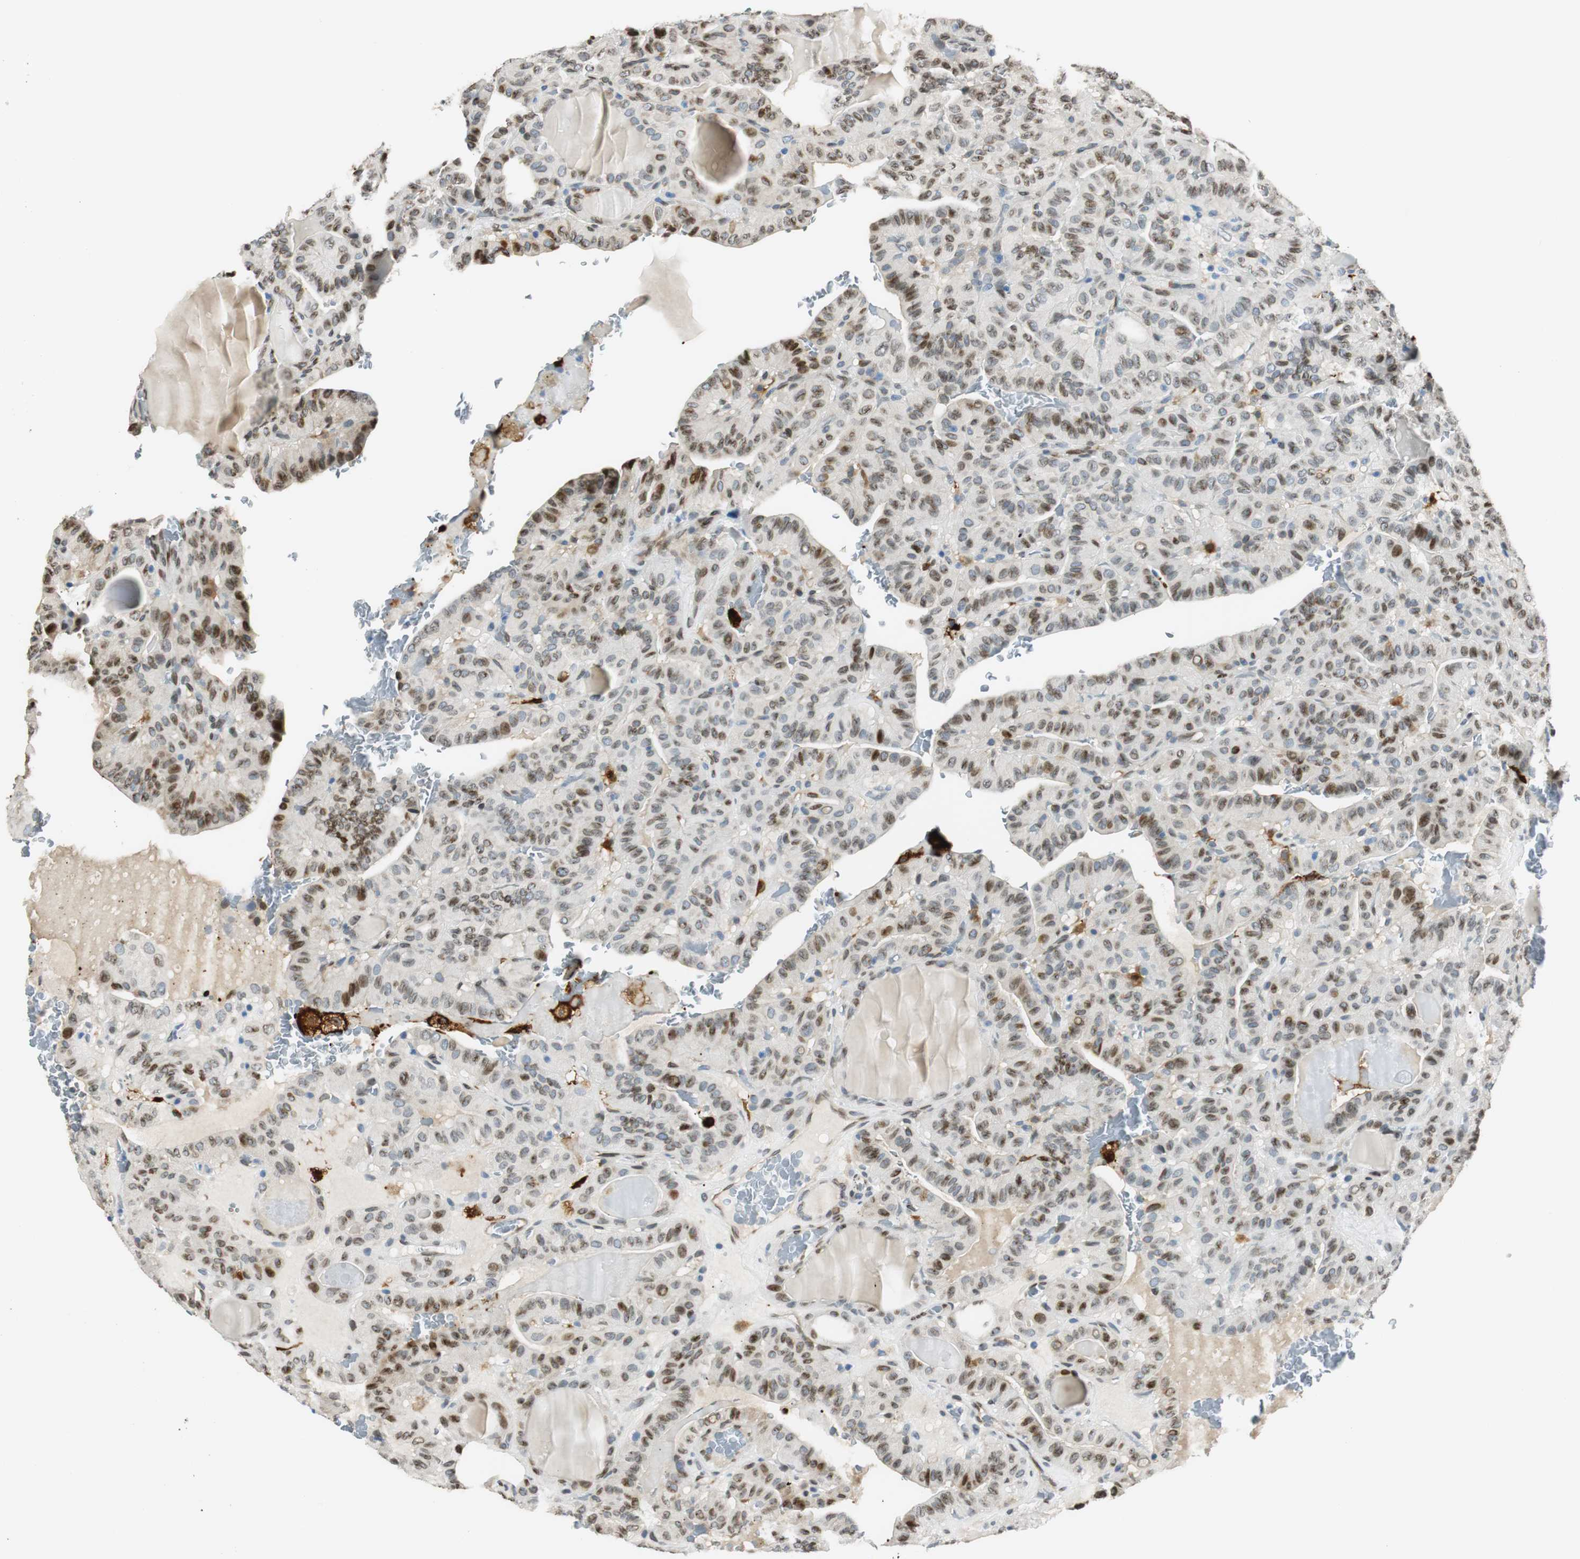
{"staining": {"intensity": "moderate", "quantity": "25%-75%", "location": "nuclear"}, "tissue": "thyroid cancer", "cell_type": "Tumor cells", "image_type": "cancer", "snomed": [{"axis": "morphology", "description": "Papillary adenocarcinoma, NOS"}, {"axis": "topography", "description": "Thyroid gland"}], "caption": "Tumor cells show medium levels of moderate nuclear positivity in about 25%-75% of cells in human papillary adenocarcinoma (thyroid).", "gene": "TMEM260", "patient": {"sex": "male", "age": 77}}